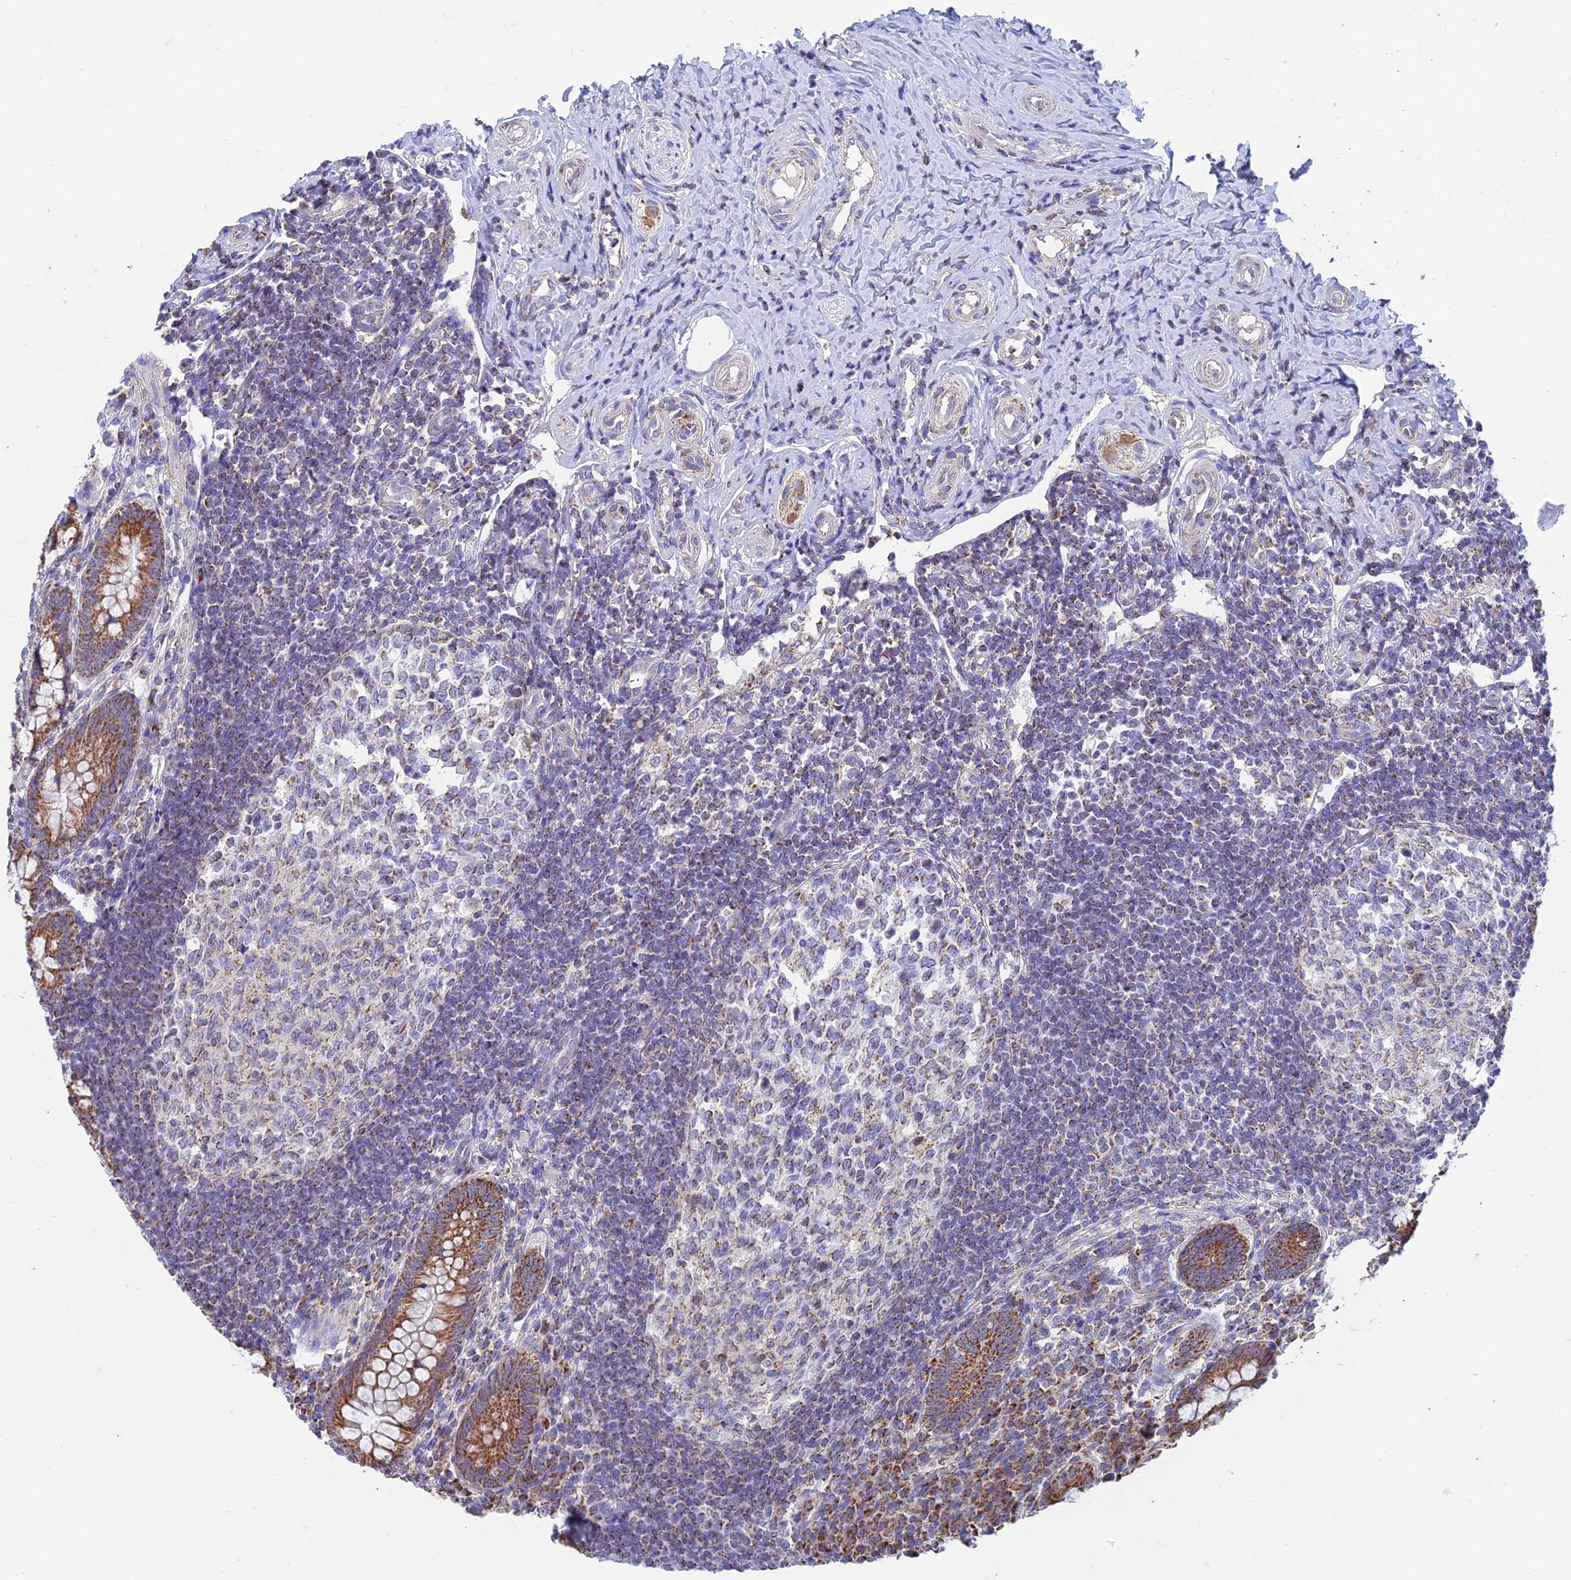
{"staining": {"intensity": "moderate", "quantity": ">75%", "location": "cytoplasmic/membranous"}, "tissue": "appendix", "cell_type": "Glandular cells", "image_type": "normal", "snomed": [{"axis": "morphology", "description": "Normal tissue, NOS"}, {"axis": "topography", "description": "Appendix"}], "caption": "Protein staining by immunohistochemistry (IHC) demonstrates moderate cytoplasmic/membranous expression in approximately >75% of glandular cells in normal appendix.", "gene": "ZNF181", "patient": {"sex": "female", "age": 33}}